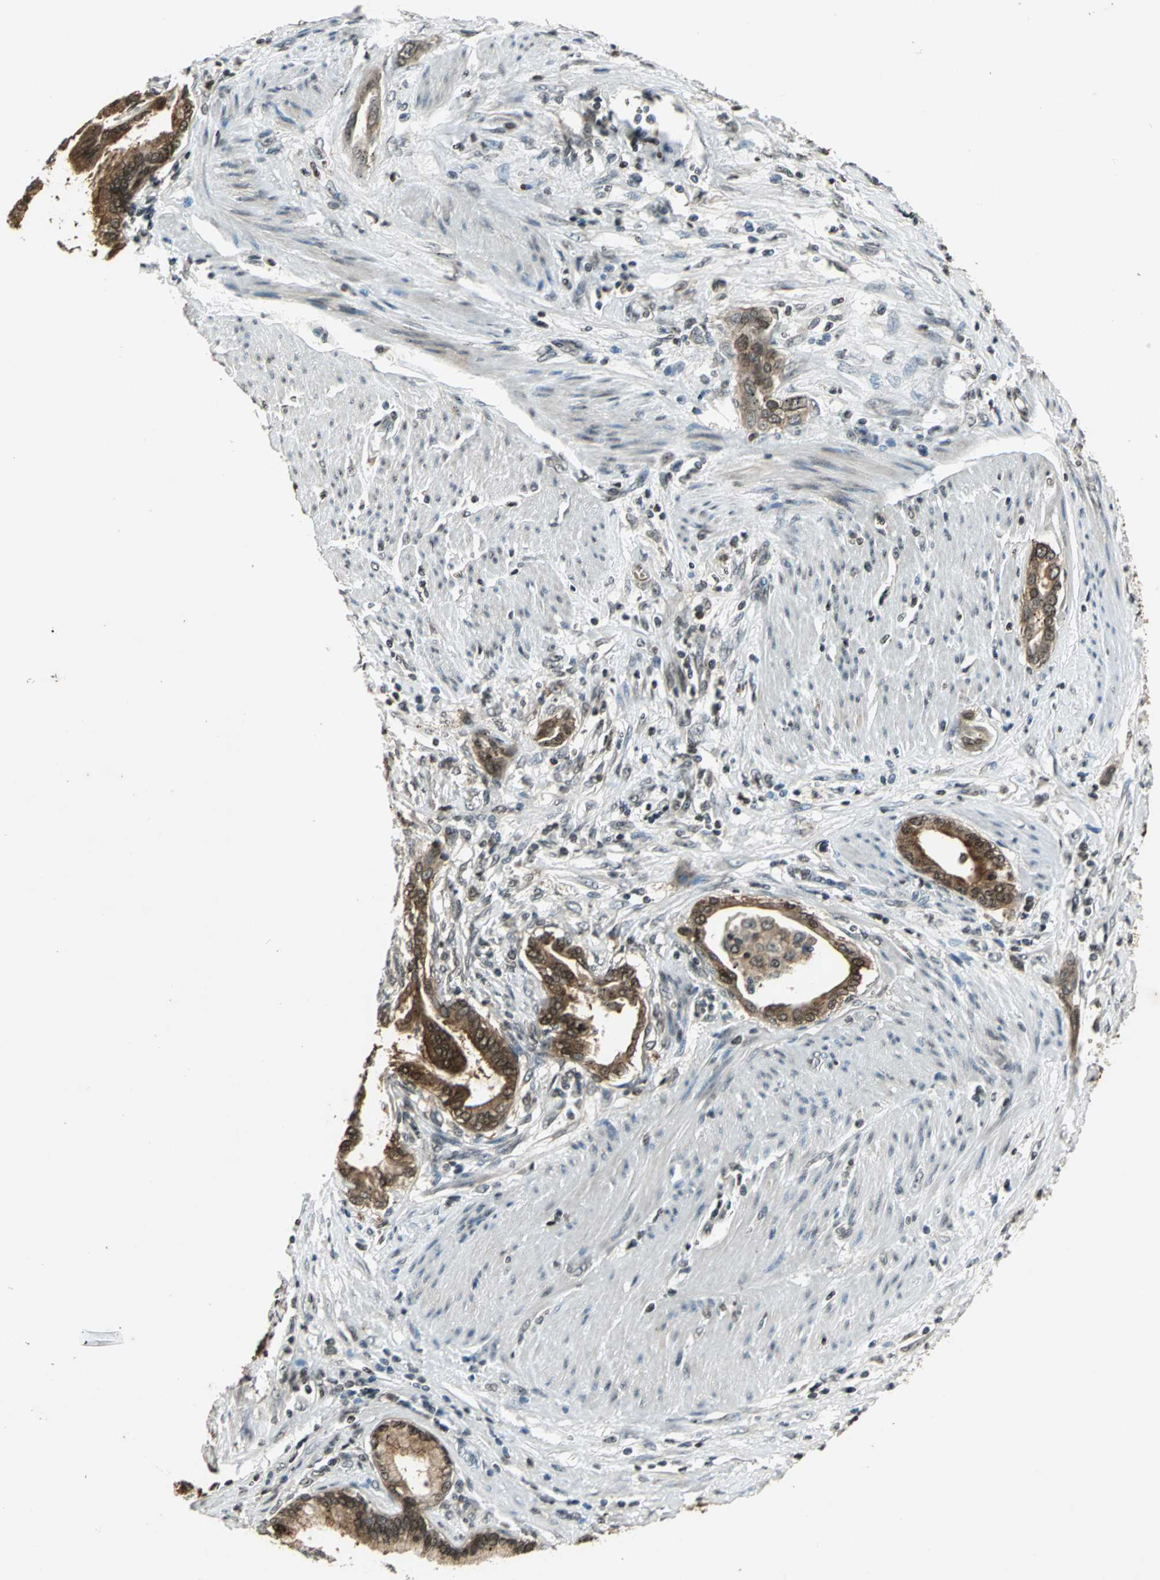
{"staining": {"intensity": "strong", "quantity": ">75%", "location": "cytoplasmic/membranous,nuclear"}, "tissue": "pancreatic cancer", "cell_type": "Tumor cells", "image_type": "cancer", "snomed": [{"axis": "morphology", "description": "Adenocarcinoma, NOS"}, {"axis": "topography", "description": "Pancreas"}], "caption": "Immunohistochemical staining of pancreatic adenocarcinoma displays high levels of strong cytoplasmic/membranous and nuclear positivity in approximately >75% of tumor cells. (IHC, brightfield microscopy, high magnification).", "gene": "LGALS3", "patient": {"sex": "female", "age": 64}}